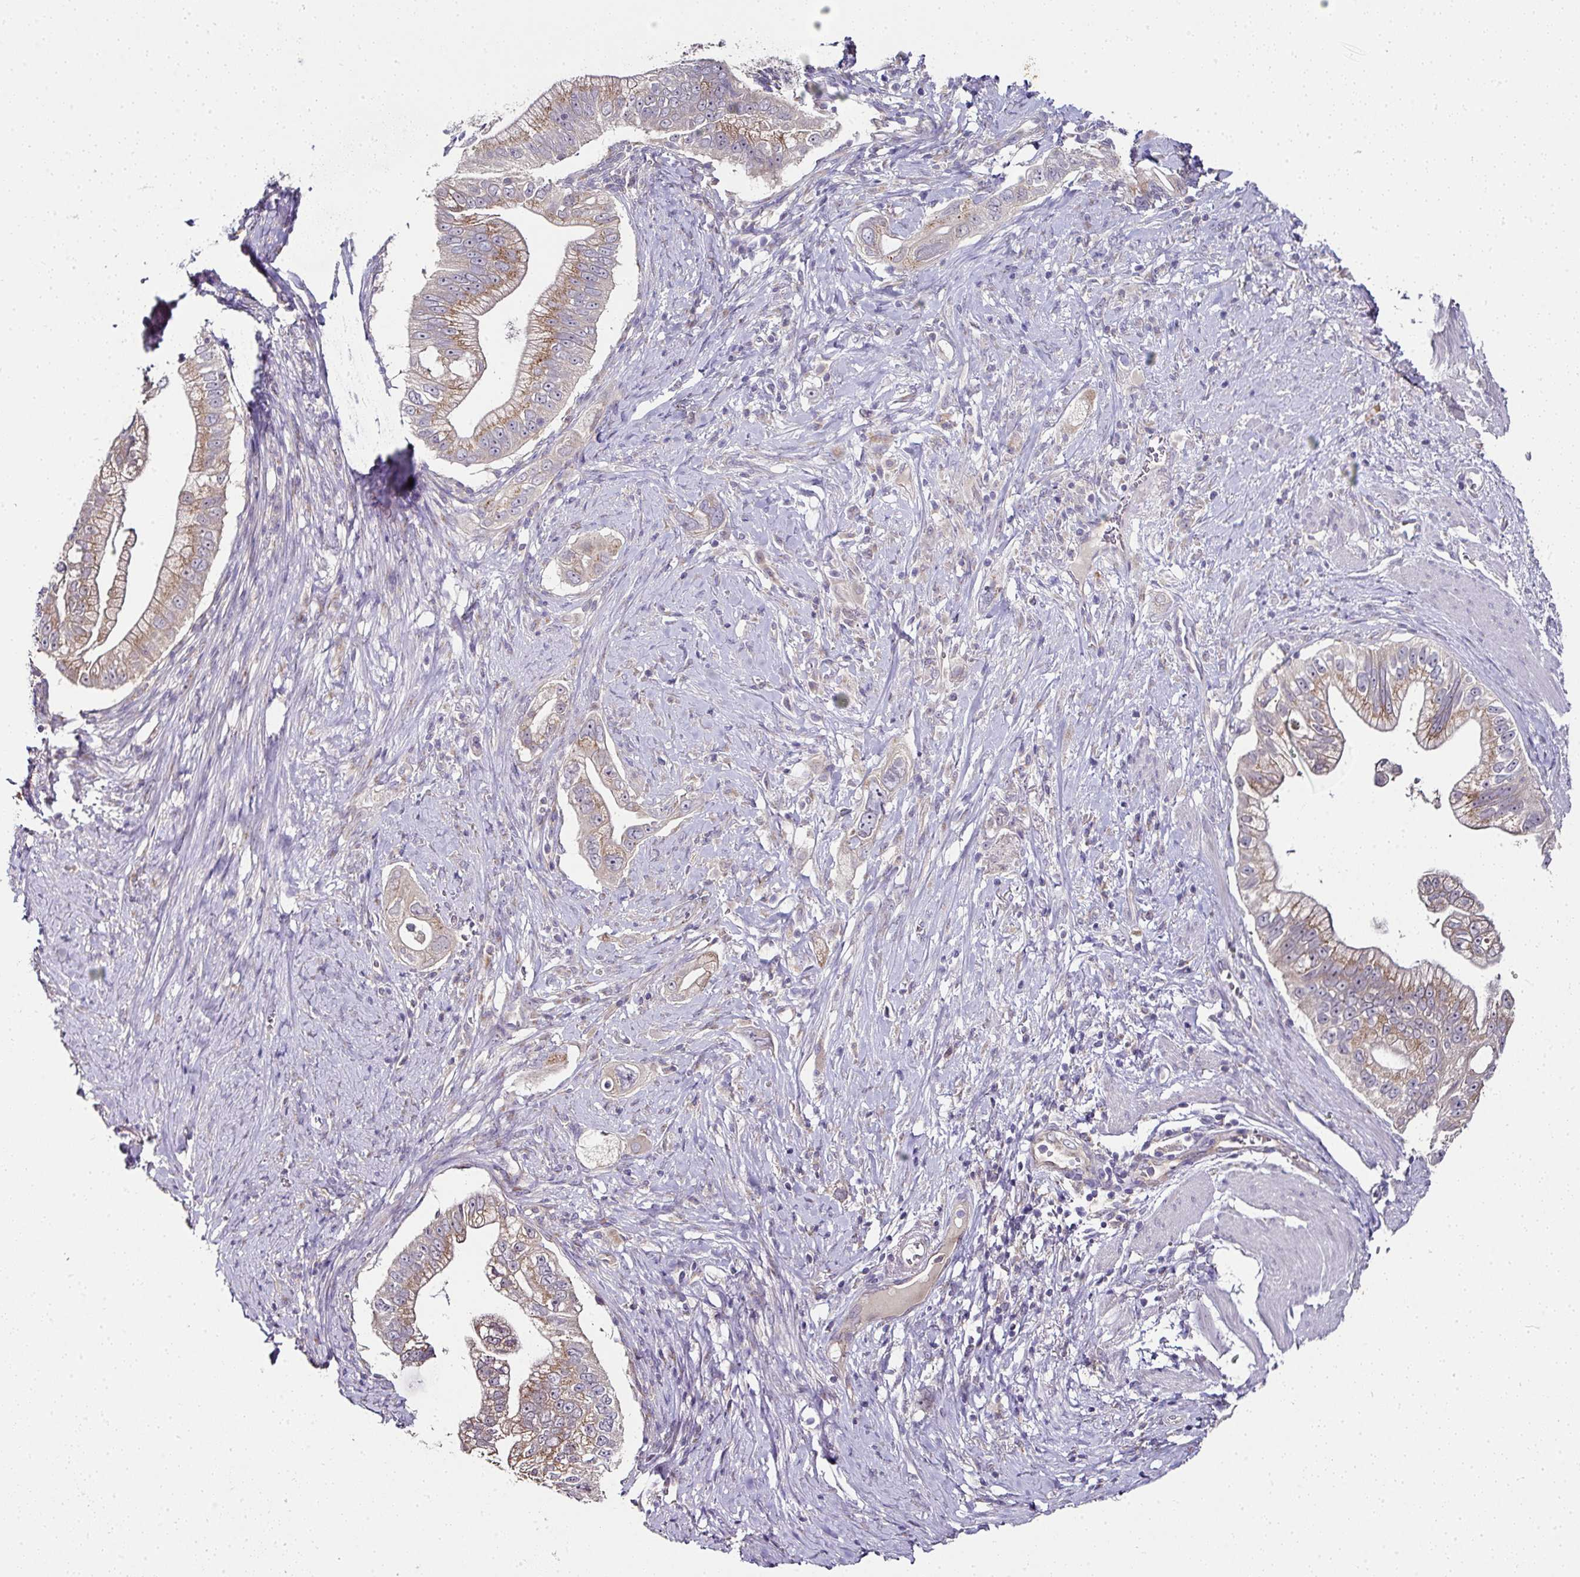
{"staining": {"intensity": "moderate", "quantity": ">75%", "location": "cytoplasmic/membranous"}, "tissue": "pancreatic cancer", "cell_type": "Tumor cells", "image_type": "cancer", "snomed": [{"axis": "morphology", "description": "Adenocarcinoma, NOS"}, {"axis": "topography", "description": "Pancreas"}], "caption": "Protein expression analysis of pancreatic cancer exhibits moderate cytoplasmic/membranous staining in about >75% of tumor cells.", "gene": "SKIC2", "patient": {"sex": "male", "age": 70}}